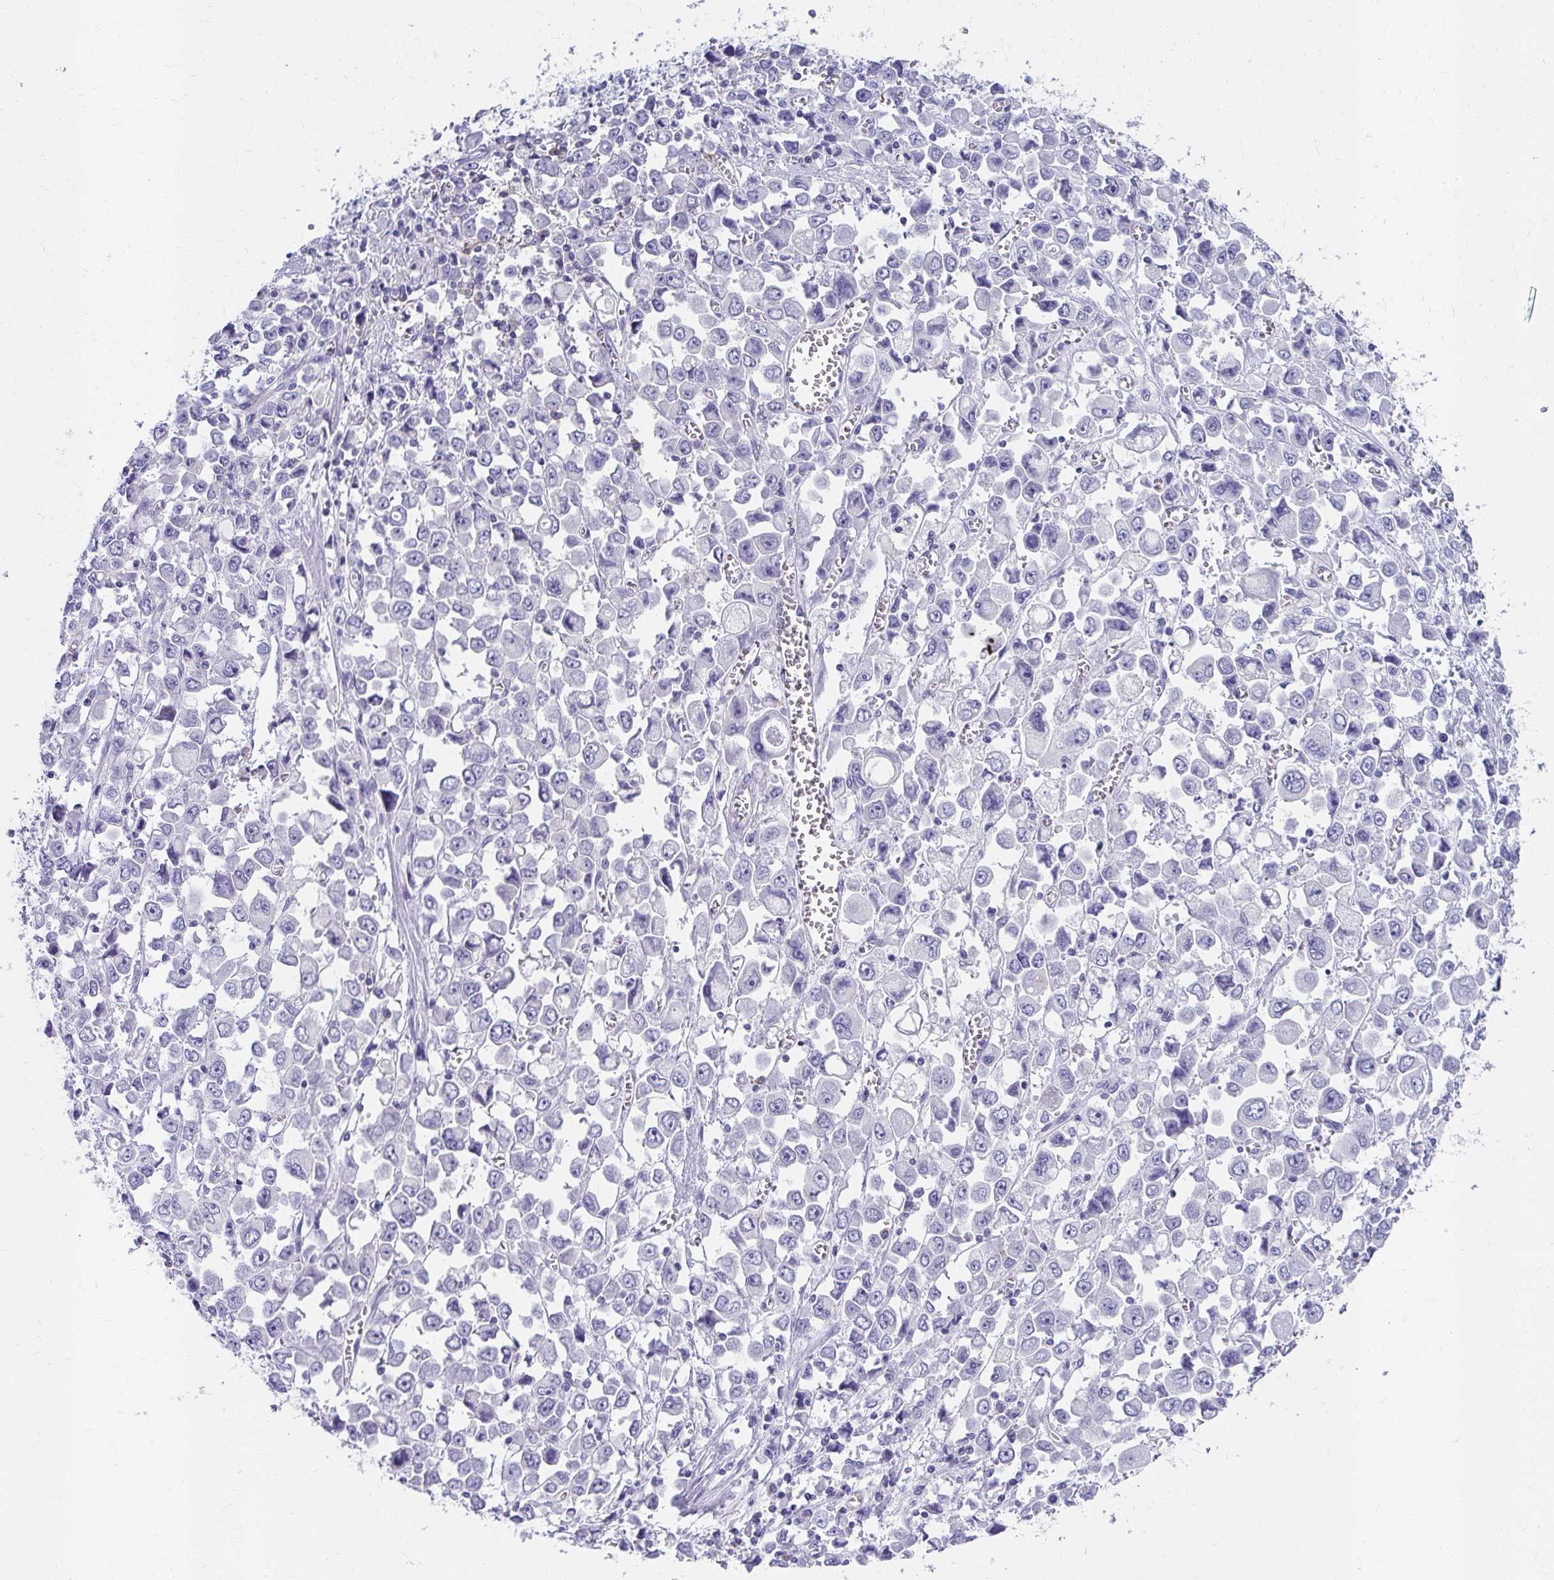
{"staining": {"intensity": "negative", "quantity": "none", "location": "none"}, "tissue": "stomach cancer", "cell_type": "Tumor cells", "image_type": "cancer", "snomed": [{"axis": "morphology", "description": "Adenocarcinoma, NOS"}, {"axis": "topography", "description": "Stomach, upper"}], "caption": "Tumor cells show no significant protein staining in adenocarcinoma (stomach).", "gene": "C19orf81", "patient": {"sex": "male", "age": 70}}